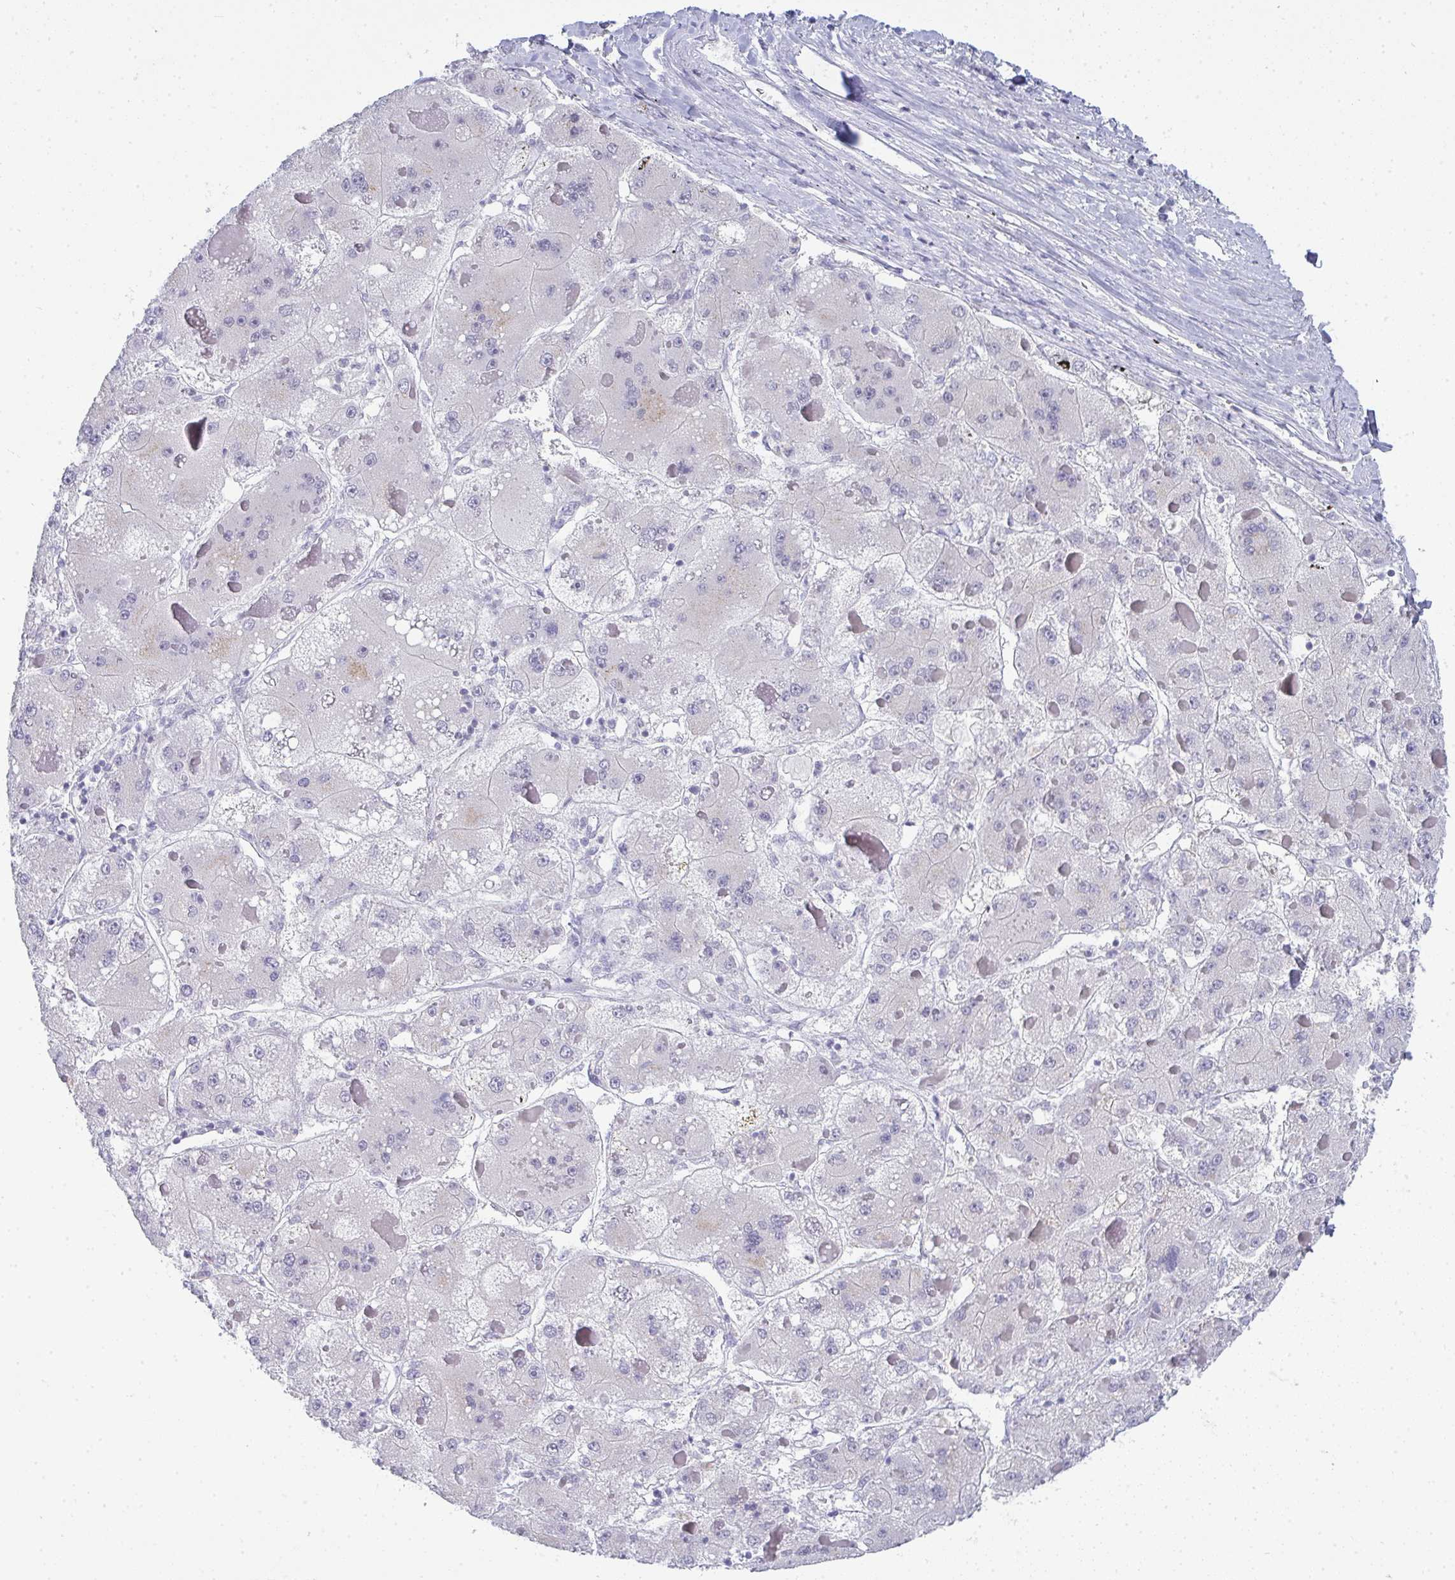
{"staining": {"intensity": "negative", "quantity": "none", "location": "none"}, "tissue": "liver cancer", "cell_type": "Tumor cells", "image_type": "cancer", "snomed": [{"axis": "morphology", "description": "Carcinoma, Hepatocellular, NOS"}, {"axis": "topography", "description": "Liver"}], "caption": "The immunohistochemistry image has no significant expression in tumor cells of liver cancer (hepatocellular carcinoma) tissue.", "gene": "TMEM82", "patient": {"sex": "female", "age": 73}}